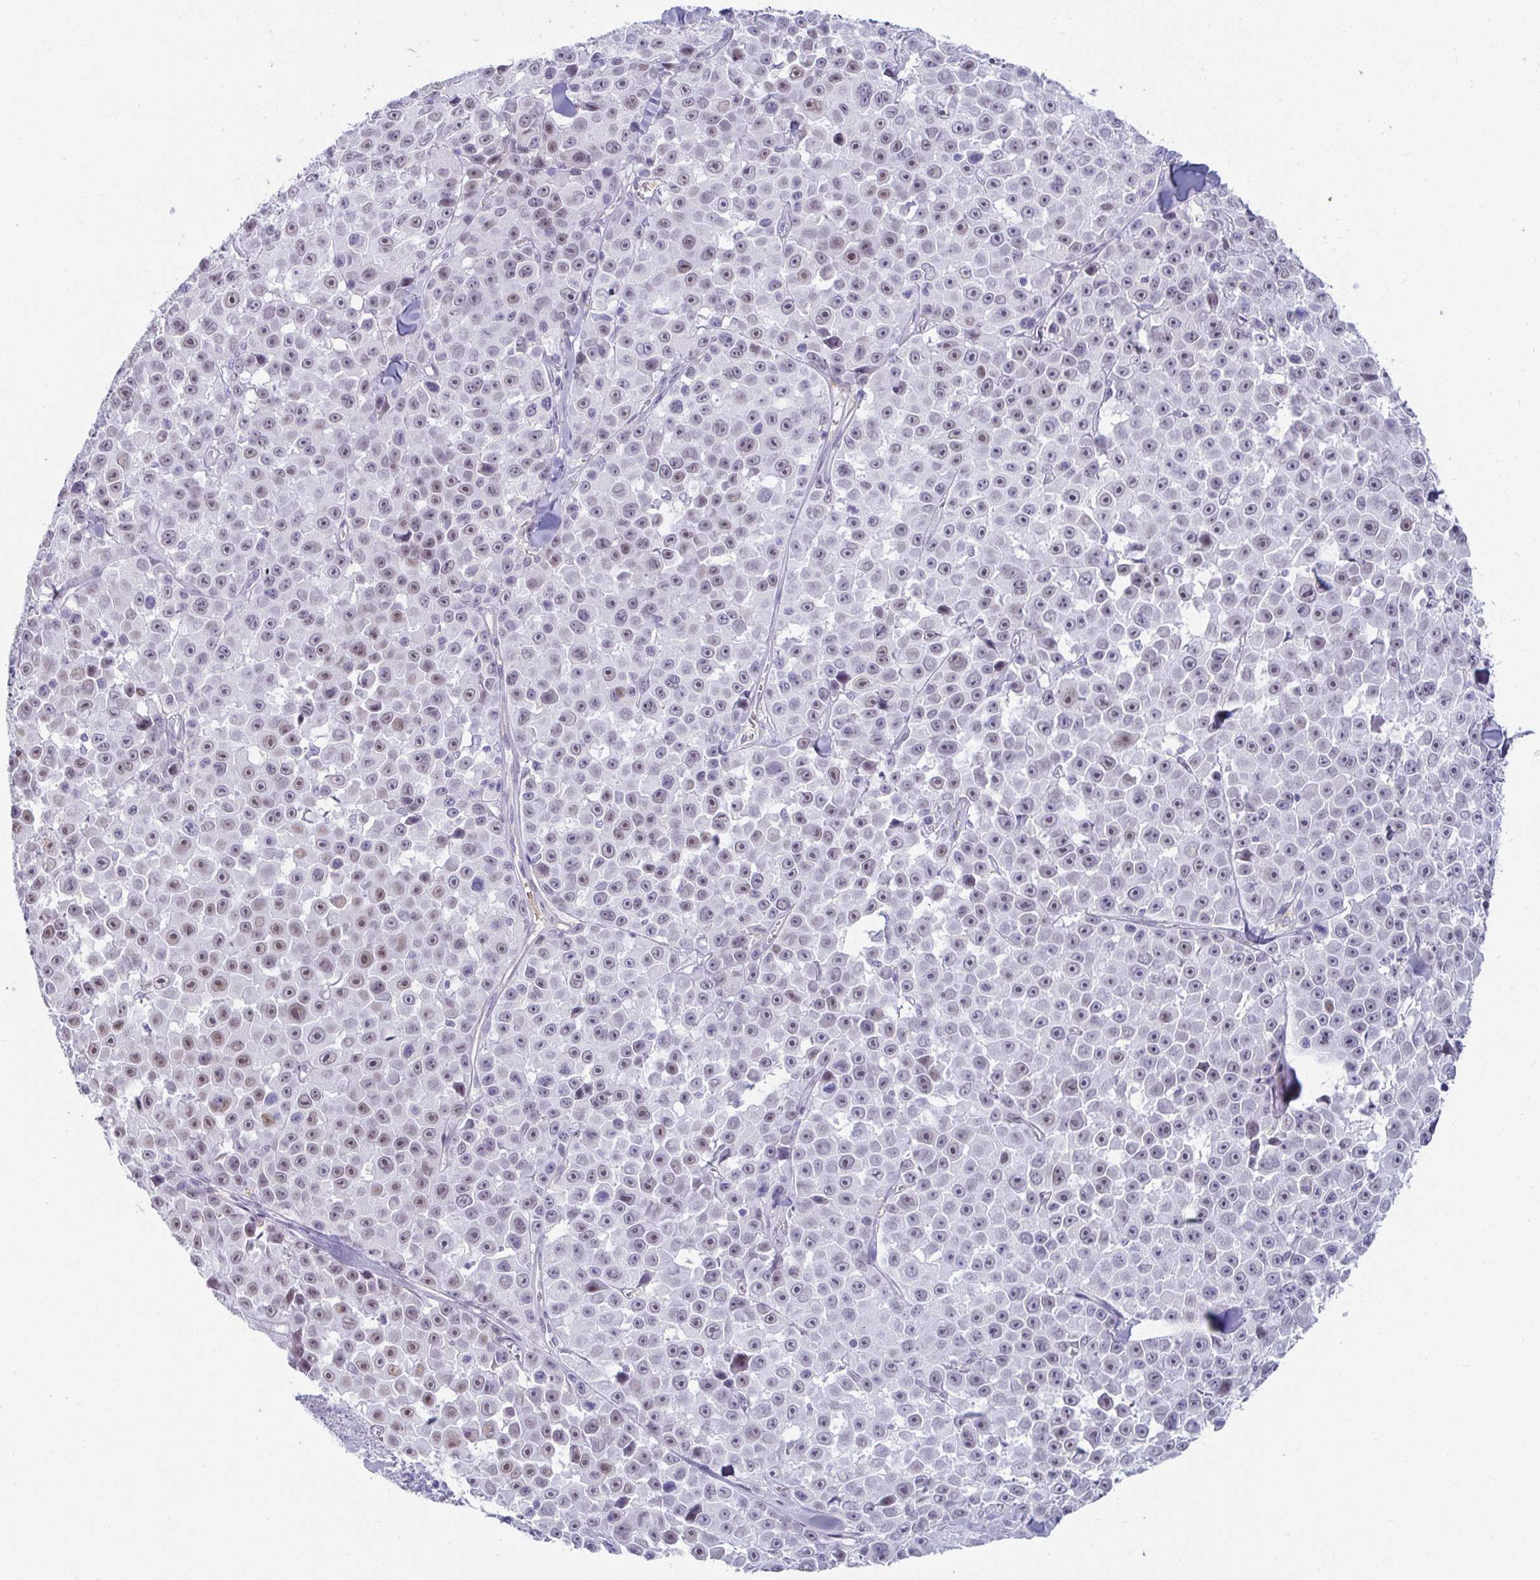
{"staining": {"intensity": "weak", "quantity": "25%-75%", "location": "nuclear"}, "tissue": "melanoma", "cell_type": "Tumor cells", "image_type": "cancer", "snomed": [{"axis": "morphology", "description": "Malignant melanoma, NOS"}, {"axis": "topography", "description": "Skin"}], "caption": "This is an image of immunohistochemistry (IHC) staining of melanoma, which shows weak expression in the nuclear of tumor cells.", "gene": "NPY", "patient": {"sex": "female", "age": 66}}